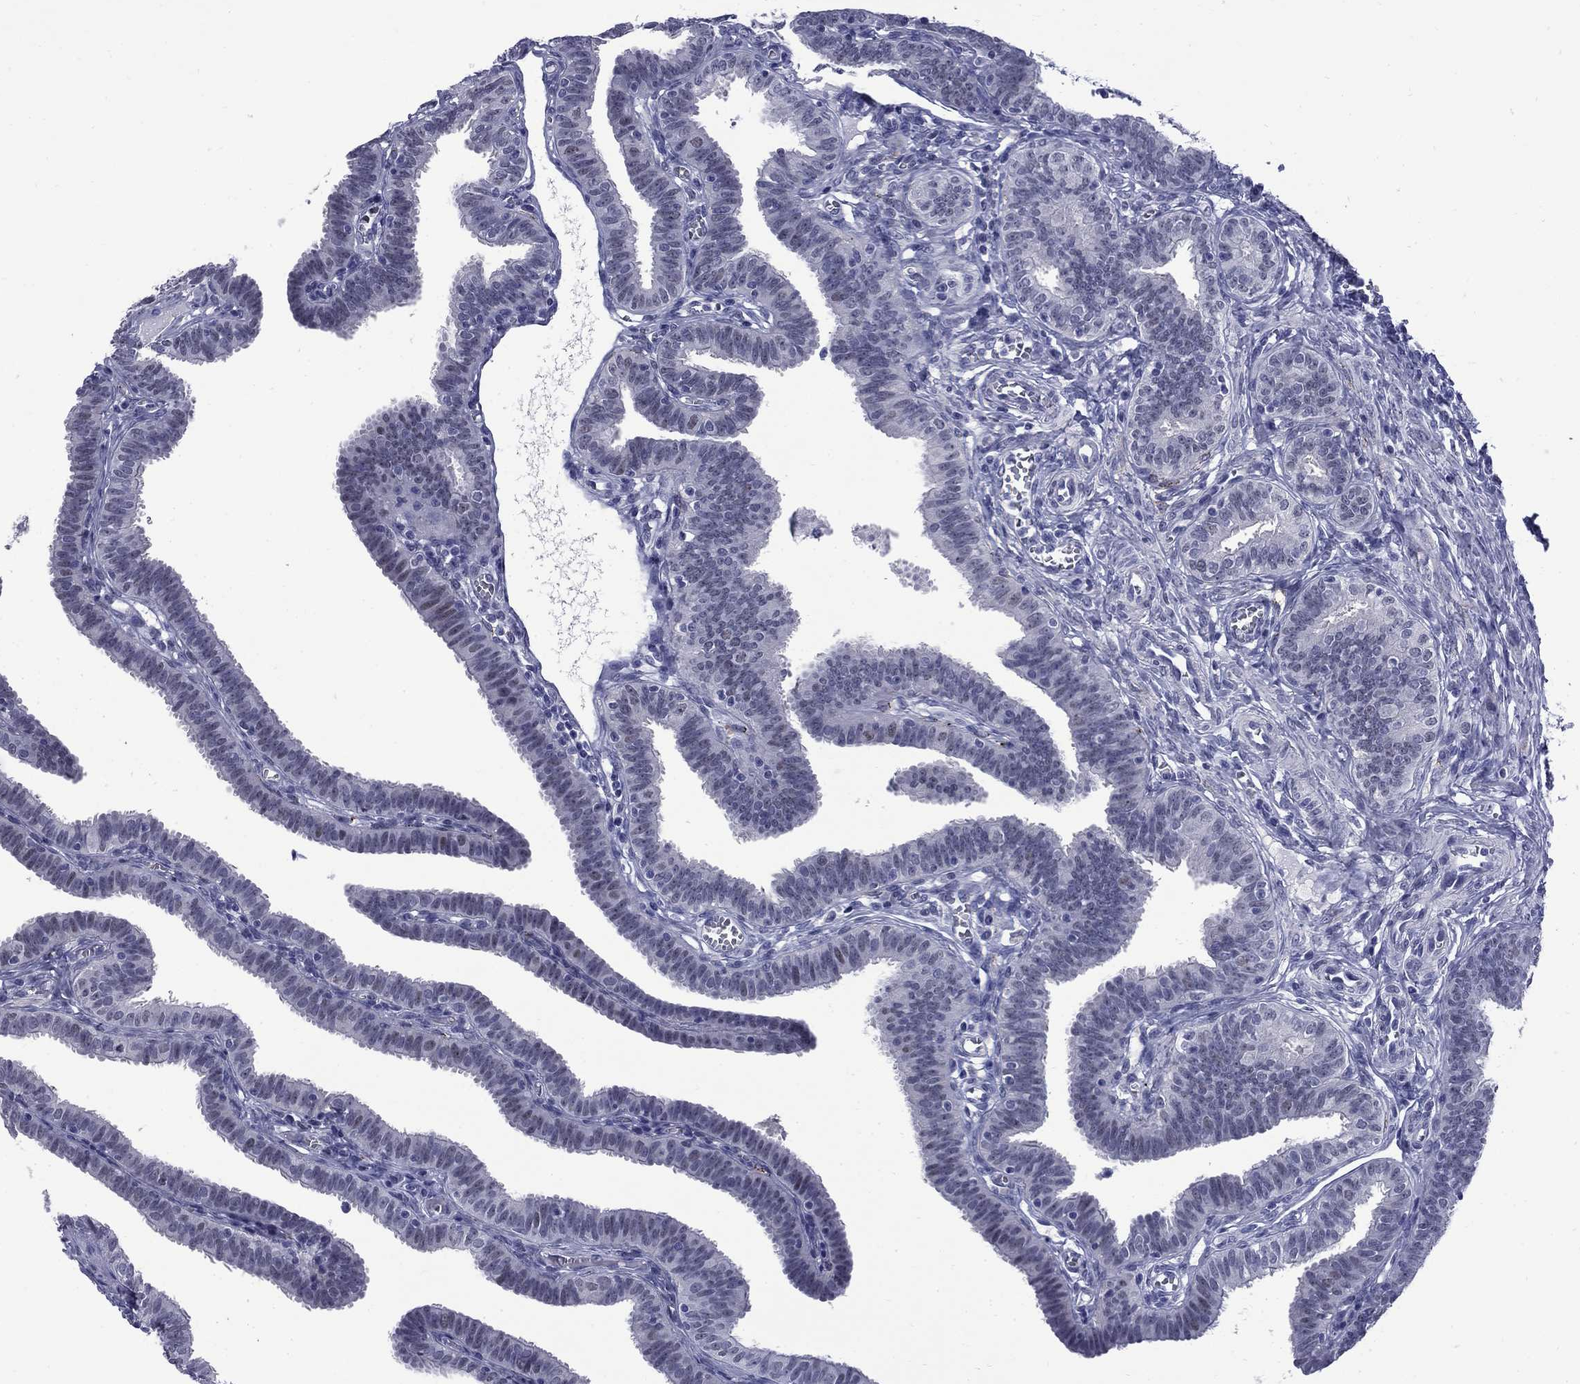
{"staining": {"intensity": "negative", "quantity": "none", "location": "none"}, "tissue": "fallopian tube", "cell_type": "Glandular cells", "image_type": "normal", "snomed": [{"axis": "morphology", "description": "Normal tissue, NOS"}, {"axis": "topography", "description": "Fallopian tube"}], "caption": "An immunohistochemistry image of unremarkable fallopian tube is shown. There is no staining in glandular cells of fallopian tube. (DAB IHC visualized using brightfield microscopy, high magnification).", "gene": "MGARP", "patient": {"sex": "female", "age": 25}}